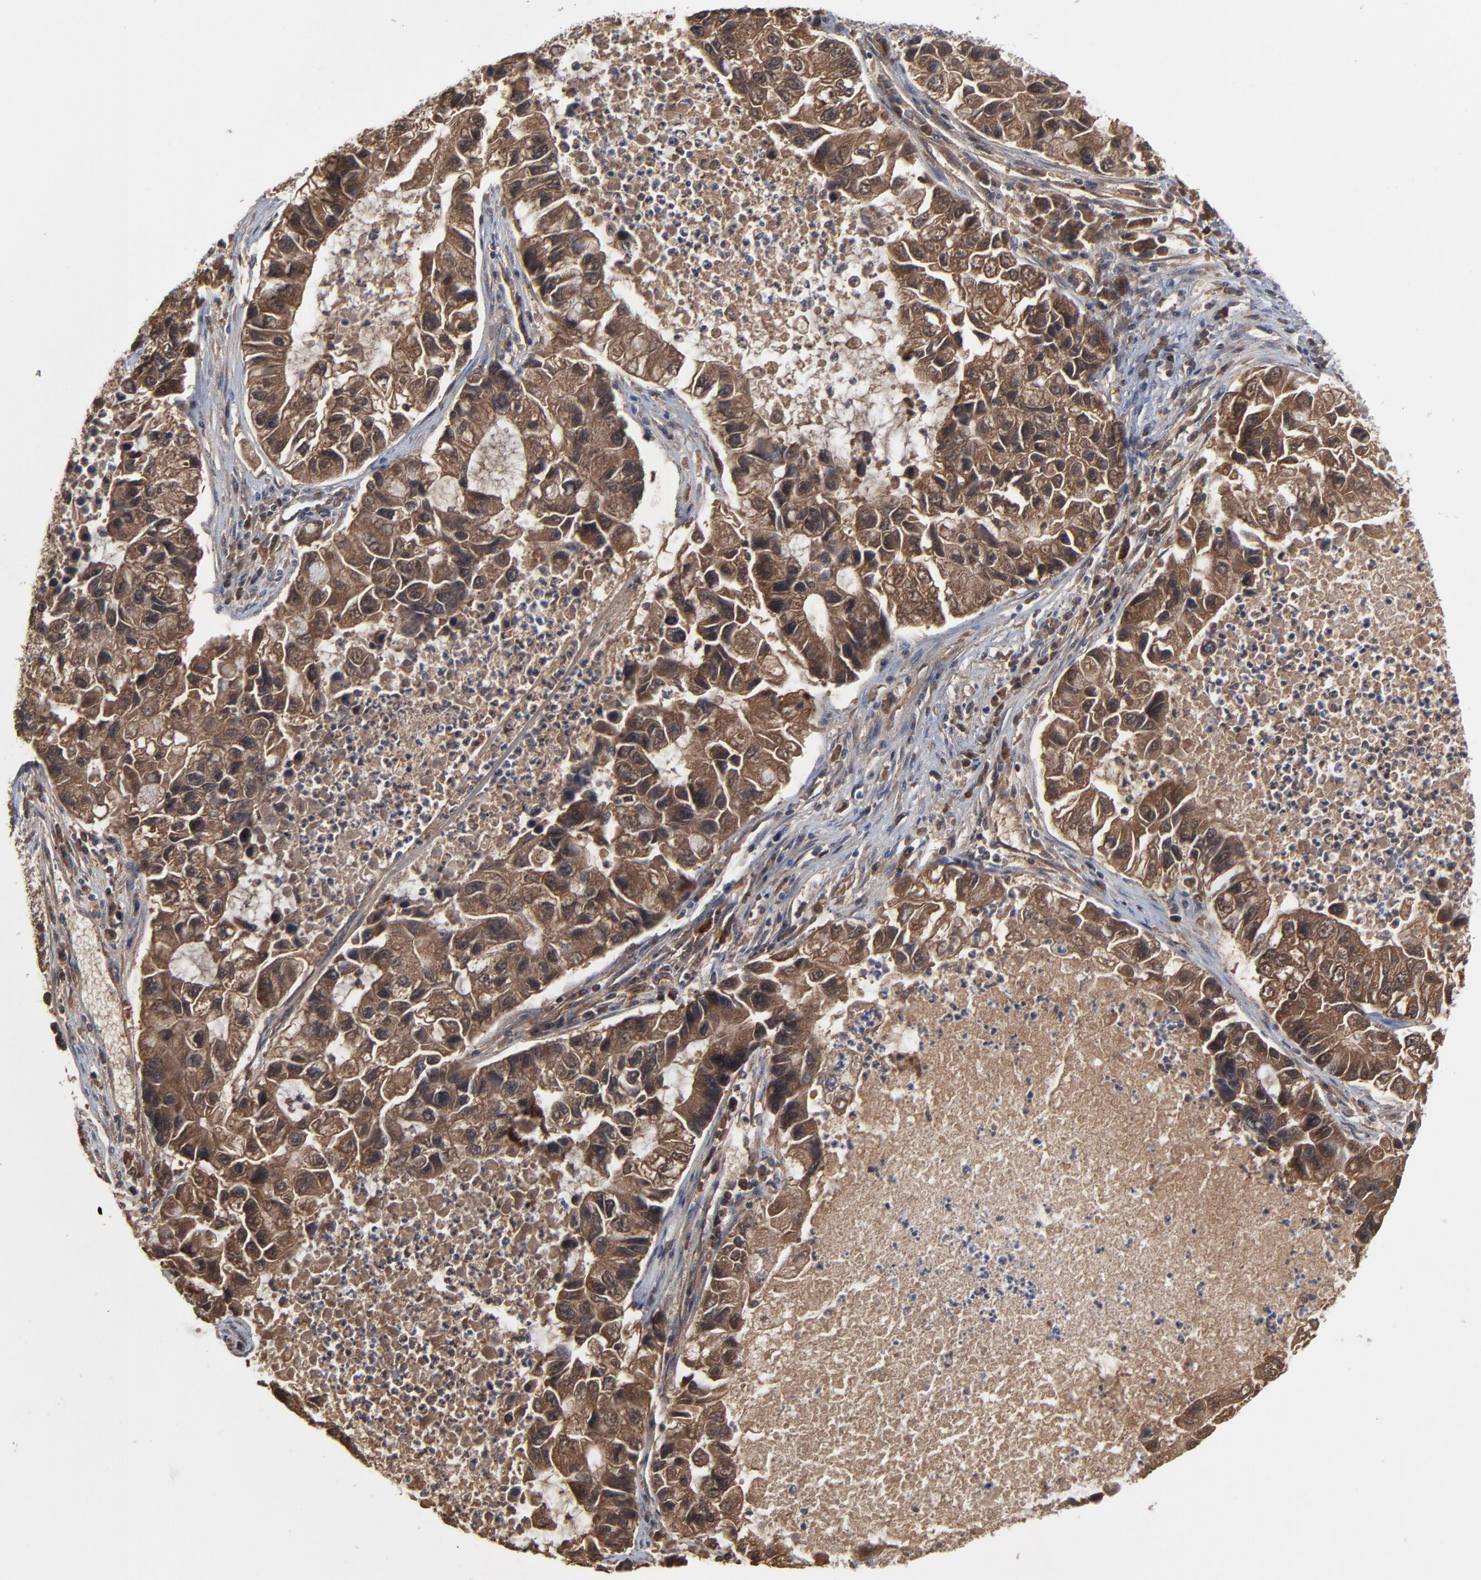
{"staining": {"intensity": "moderate", "quantity": ">75%", "location": "cytoplasmic/membranous"}, "tissue": "lung cancer", "cell_type": "Tumor cells", "image_type": "cancer", "snomed": [{"axis": "morphology", "description": "Adenocarcinoma, NOS"}, {"axis": "topography", "description": "Lung"}], "caption": "Protein positivity by immunohistochemistry (IHC) exhibits moderate cytoplasmic/membranous staining in about >75% of tumor cells in lung cancer (adenocarcinoma). (Stains: DAB (3,3'-diaminobenzidine) in brown, nuclei in blue, Microscopy: brightfield microscopy at high magnification).", "gene": "VPREB3", "patient": {"sex": "female", "age": 51}}